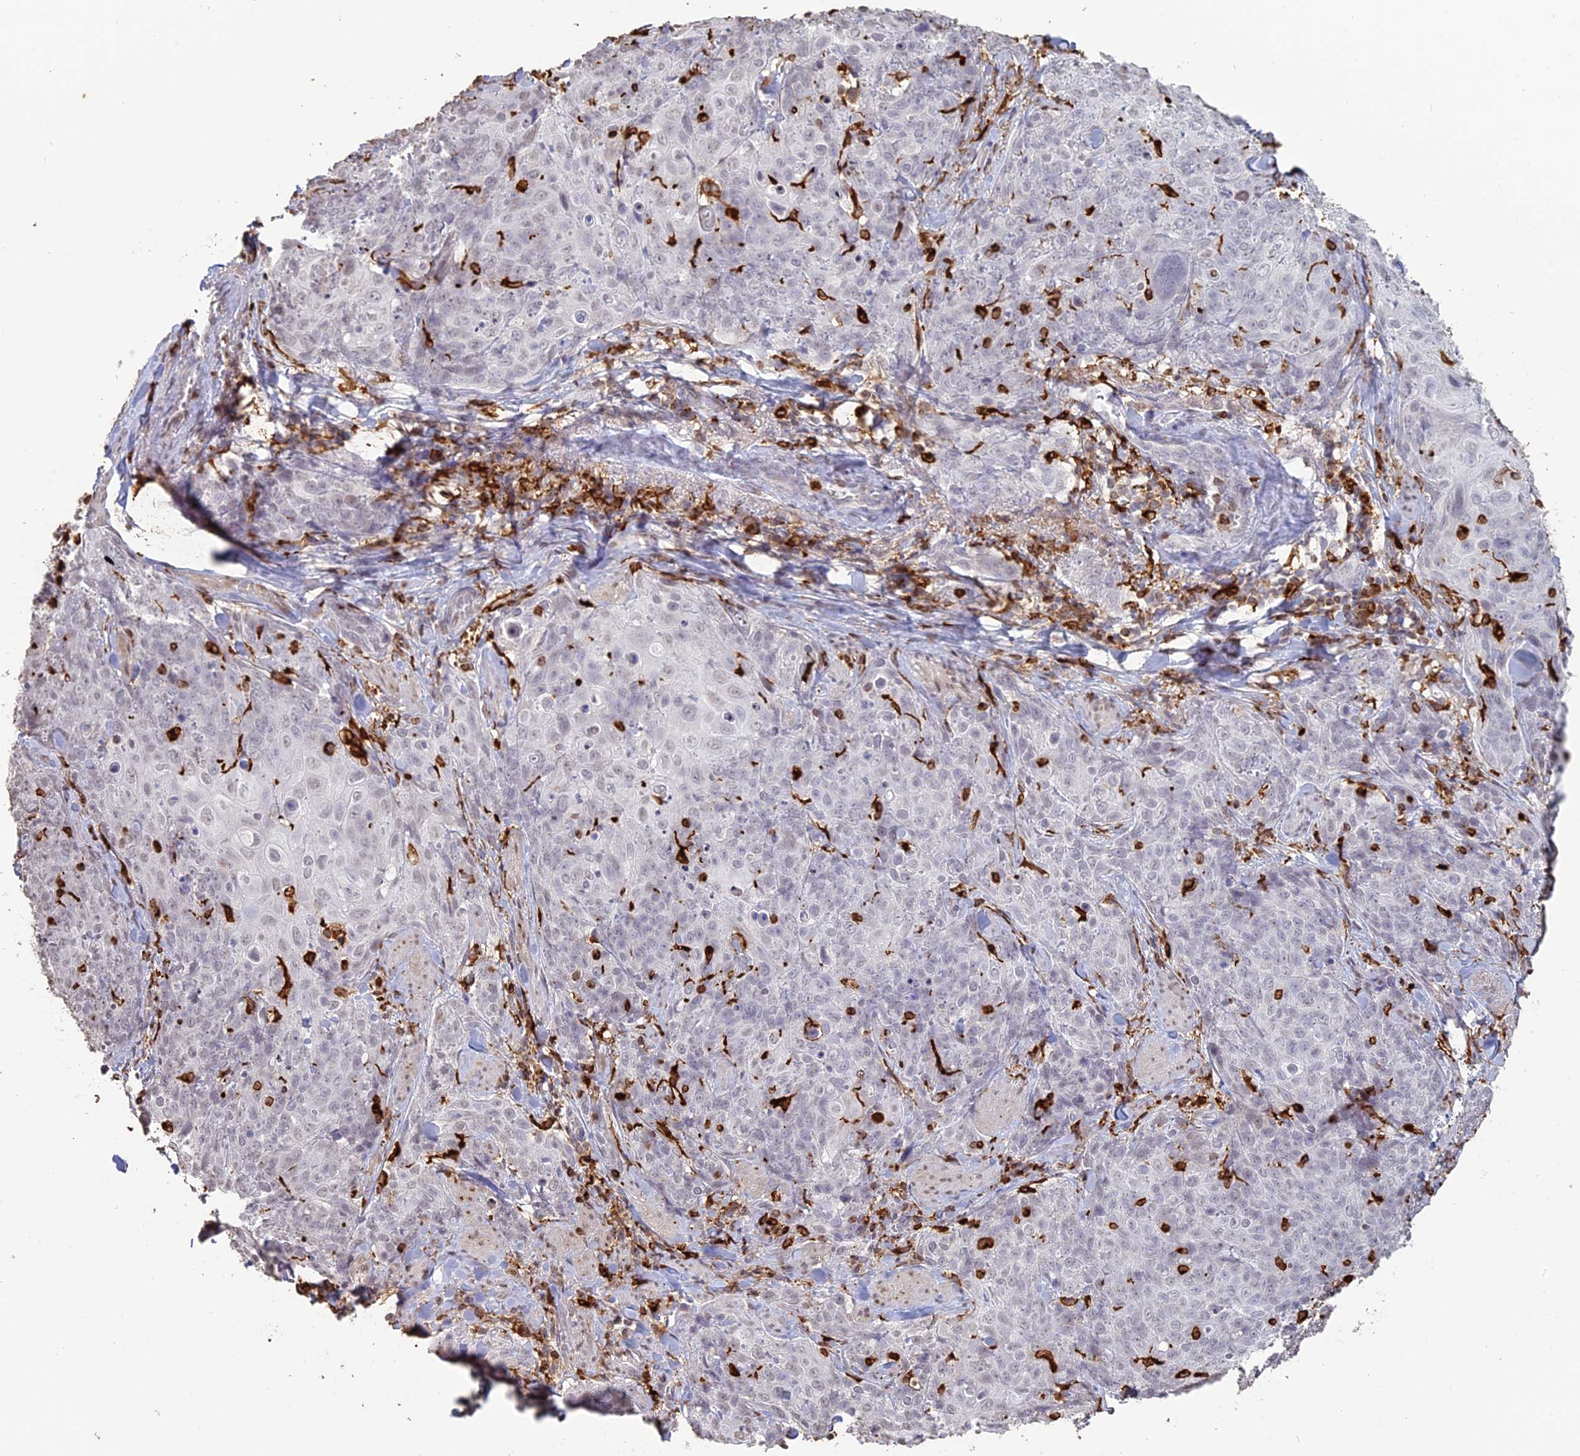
{"staining": {"intensity": "negative", "quantity": "none", "location": "none"}, "tissue": "skin cancer", "cell_type": "Tumor cells", "image_type": "cancer", "snomed": [{"axis": "morphology", "description": "Squamous cell carcinoma, NOS"}, {"axis": "topography", "description": "Skin"}, {"axis": "topography", "description": "Vulva"}], "caption": "A histopathology image of human skin cancer is negative for staining in tumor cells.", "gene": "APOBR", "patient": {"sex": "female", "age": 85}}